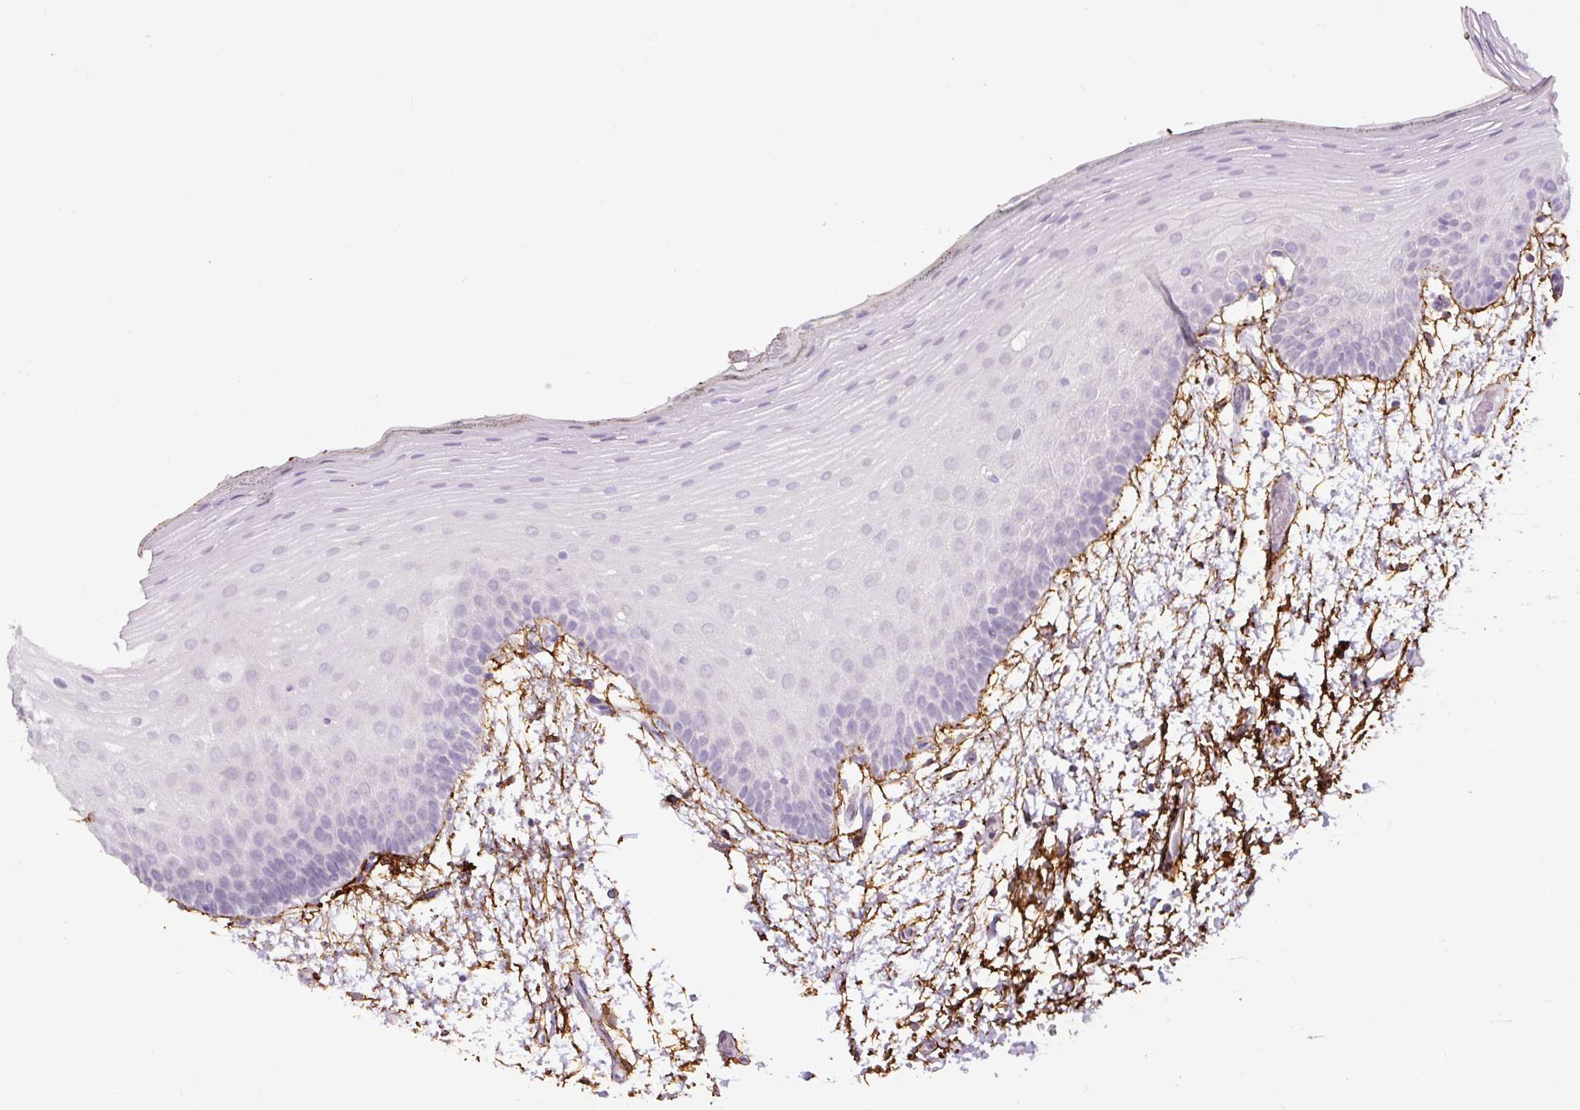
{"staining": {"intensity": "negative", "quantity": "none", "location": "none"}, "tissue": "oral mucosa", "cell_type": "Squamous epithelial cells", "image_type": "normal", "snomed": [{"axis": "morphology", "description": "Normal tissue, NOS"}, {"axis": "morphology", "description": "Squamous cell carcinoma, NOS"}, {"axis": "topography", "description": "Oral tissue"}, {"axis": "topography", "description": "Head-Neck"}], "caption": "DAB immunohistochemical staining of benign human oral mucosa demonstrates no significant expression in squamous epithelial cells.", "gene": "FBN1", "patient": {"sex": "female", "age": 81}}